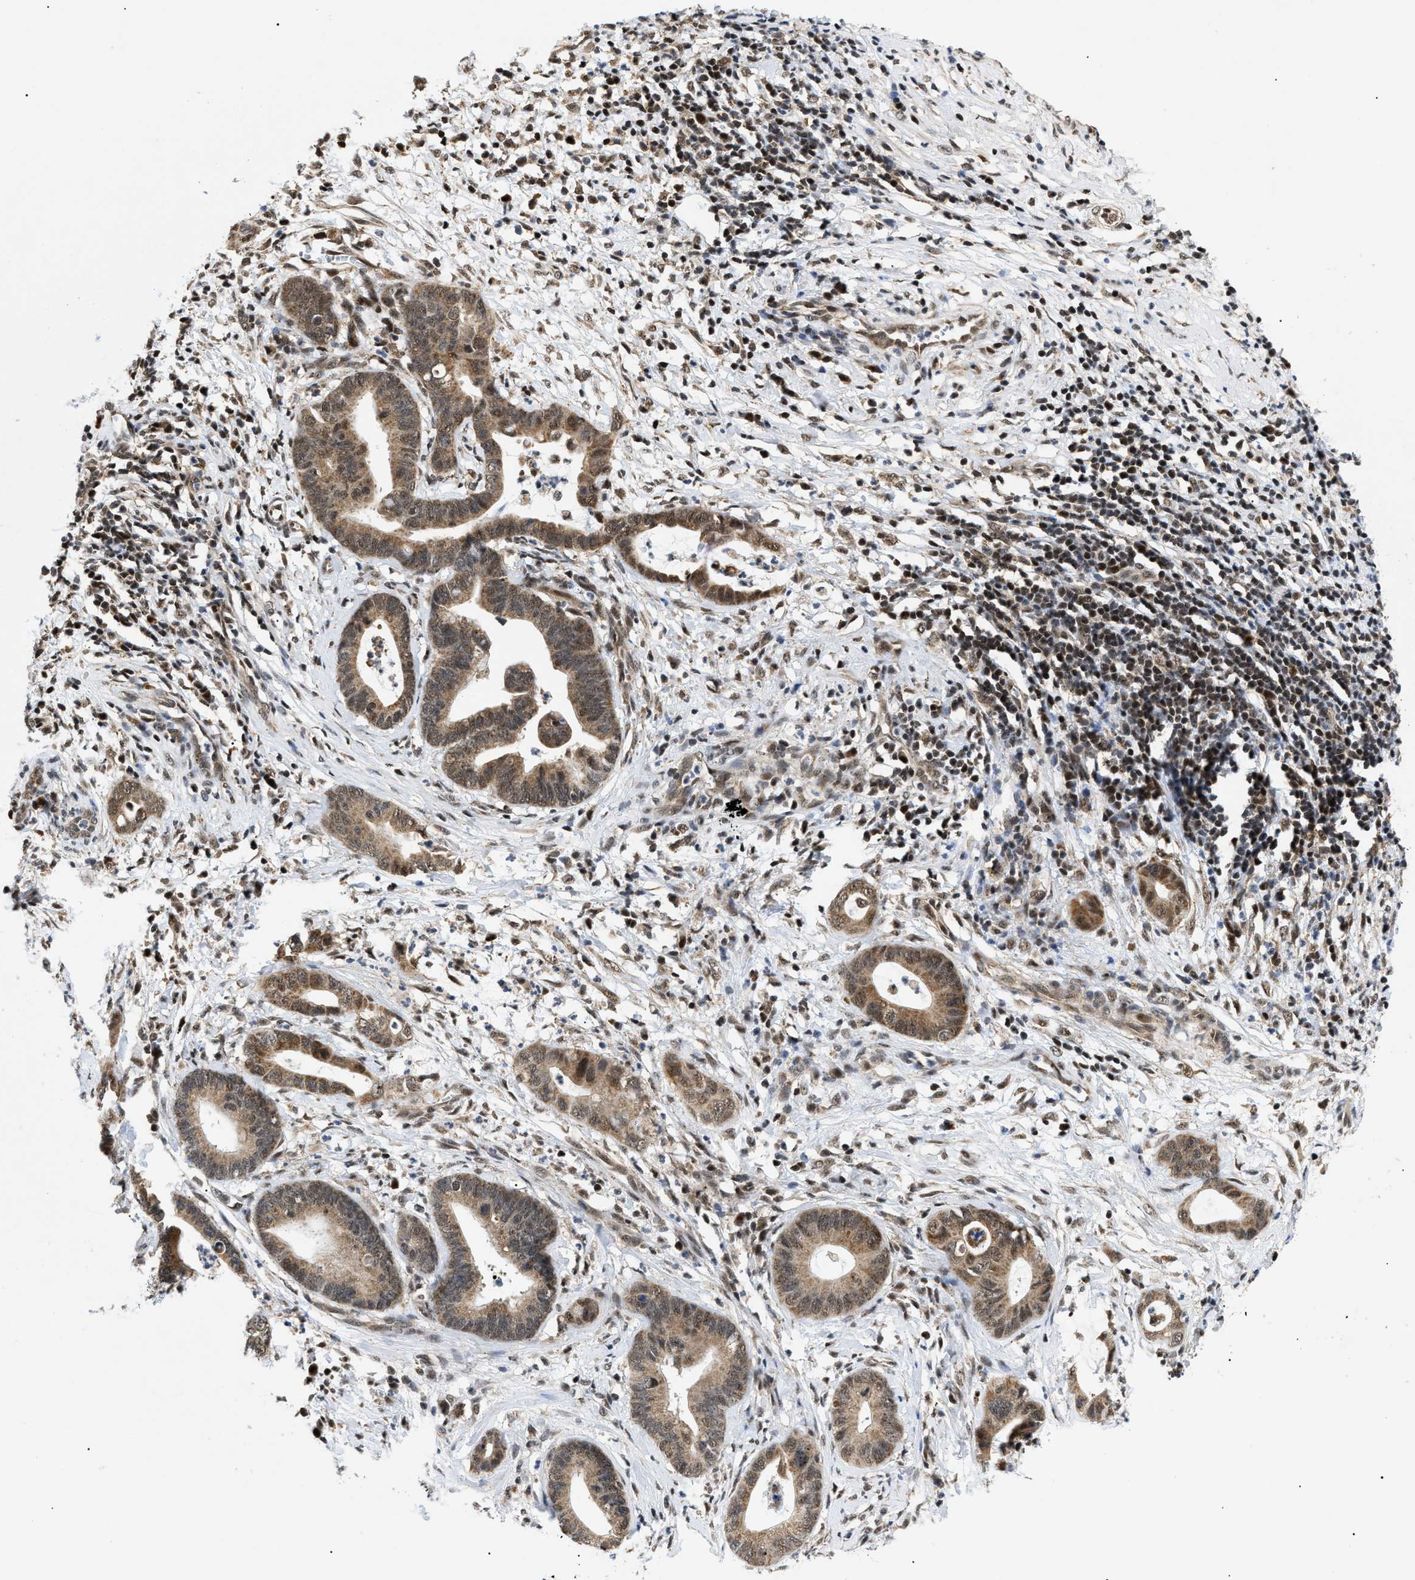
{"staining": {"intensity": "moderate", "quantity": ">75%", "location": "cytoplasmic/membranous,nuclear"}, "tissue": "cervical cancer", "cell_type": "Tumor cells", "image_type": "cancer", "snomed": [{"axis": "morphology", "description": "Adenocarcinoma, NOS"}, {"axis": "topography", "description": "Cervix"}], "caption": "A high-resolution micrograph shows IHC staining of adenocarcinoma (cervical), which demonstrates moderate cytoplasmic/membranous and nuclear positivity in about >75% of tumor cells. Using DAB (brown) and hematoxylin (blue) stains, captured at high magnification using brightfield microscopy.", "gene": "ZBTB11", "patient": {"sex": "female", "age": 44}}